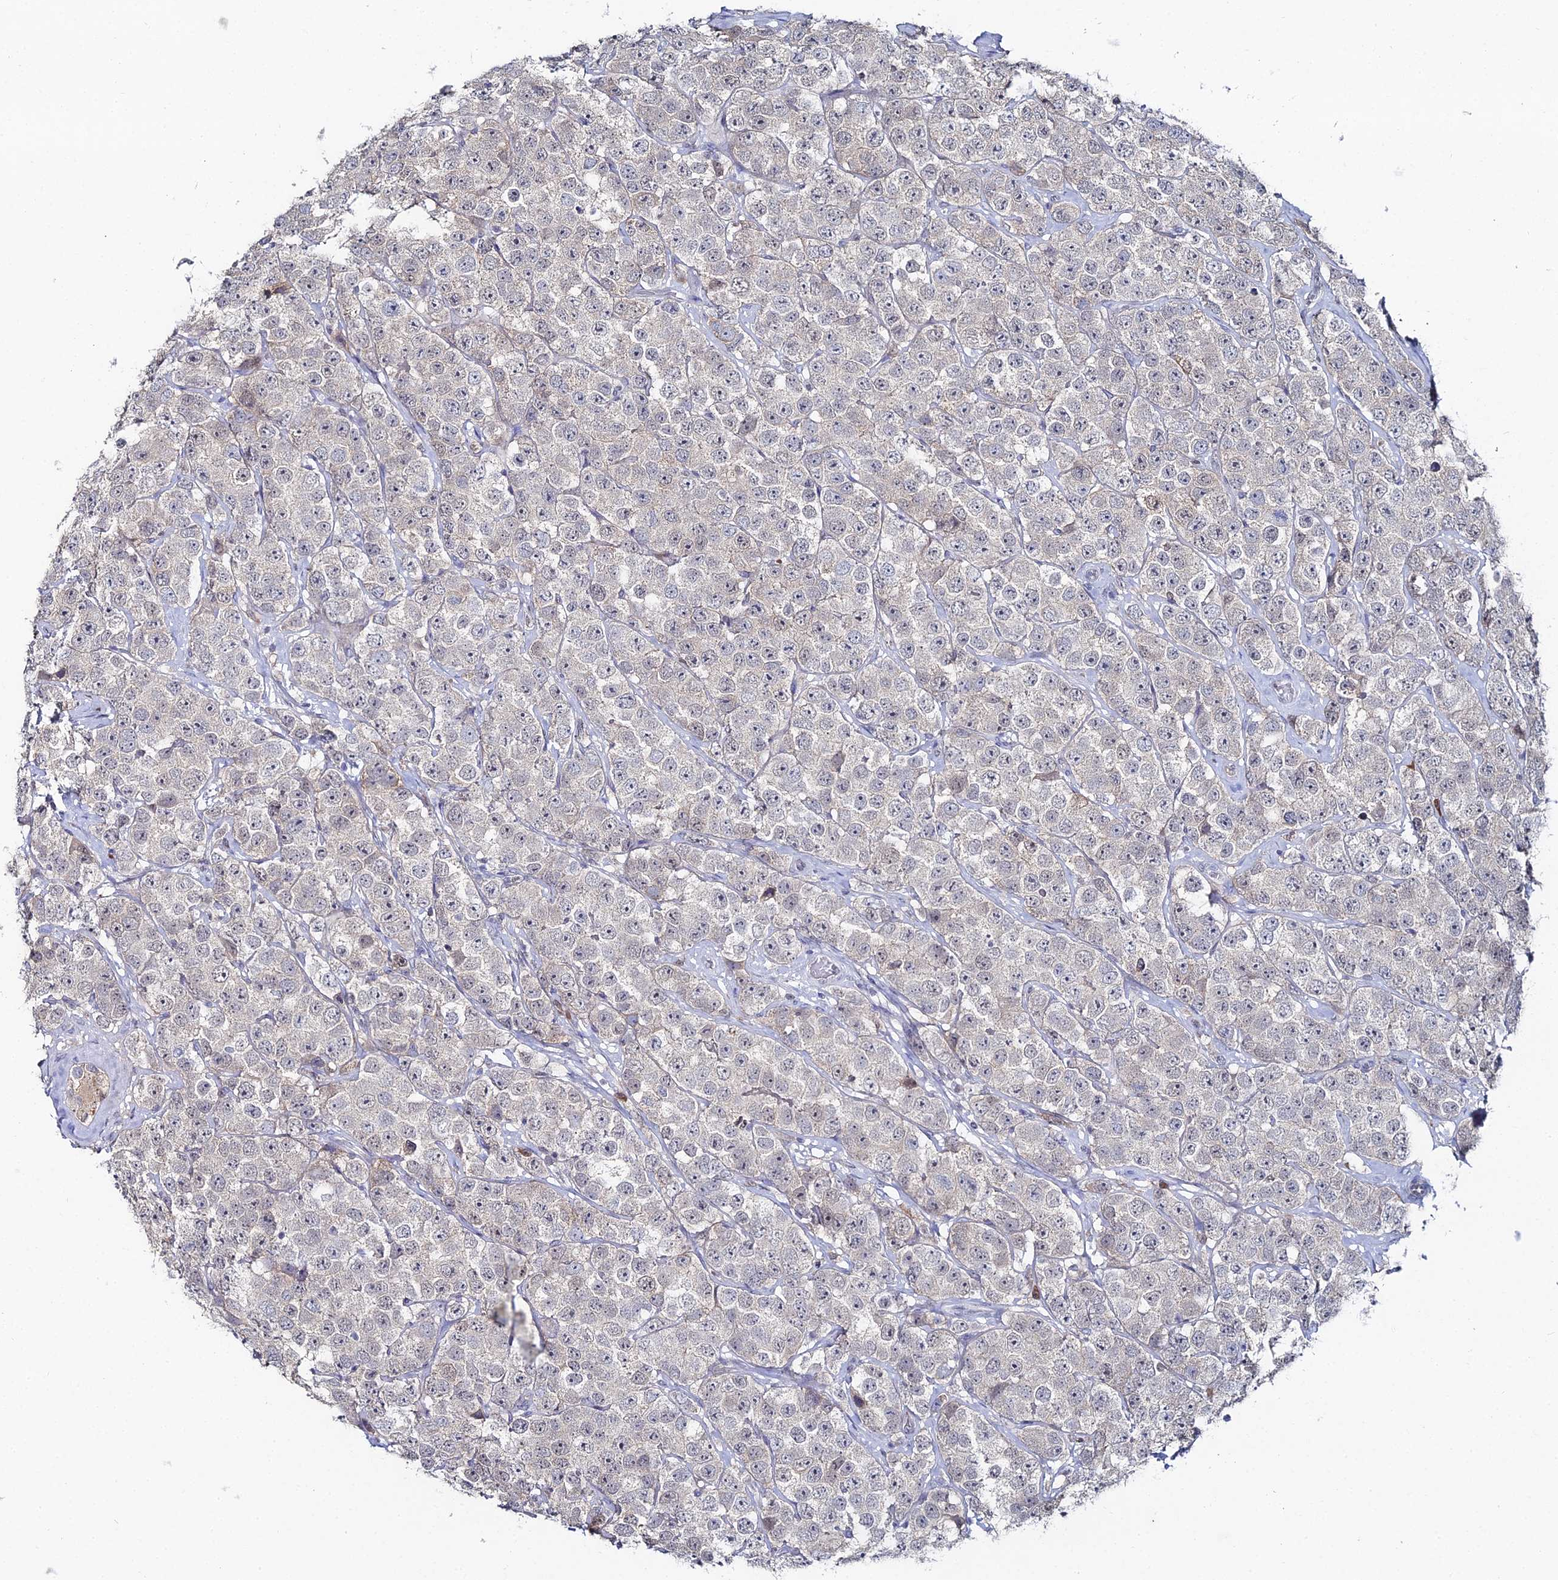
{"staining": {"intensity": "negative", "quantity": "none", "location": "none"}, "tissue": "testis cancer", "cell_type": "Tumor cells", "image_type": "cancer", "snomed": [{"axis": "morphology", "description": "Seminoma, NOS"}, {"axis": "topography", "description": "Testis"}], "caption": "Immunohistochemistry (IHC) image of human testis seminoma stained for a protein (brown), which exhibits no staining in tumor cells.", "gene": "THAP4", "patient": {"sex": "male", "age": 28}}